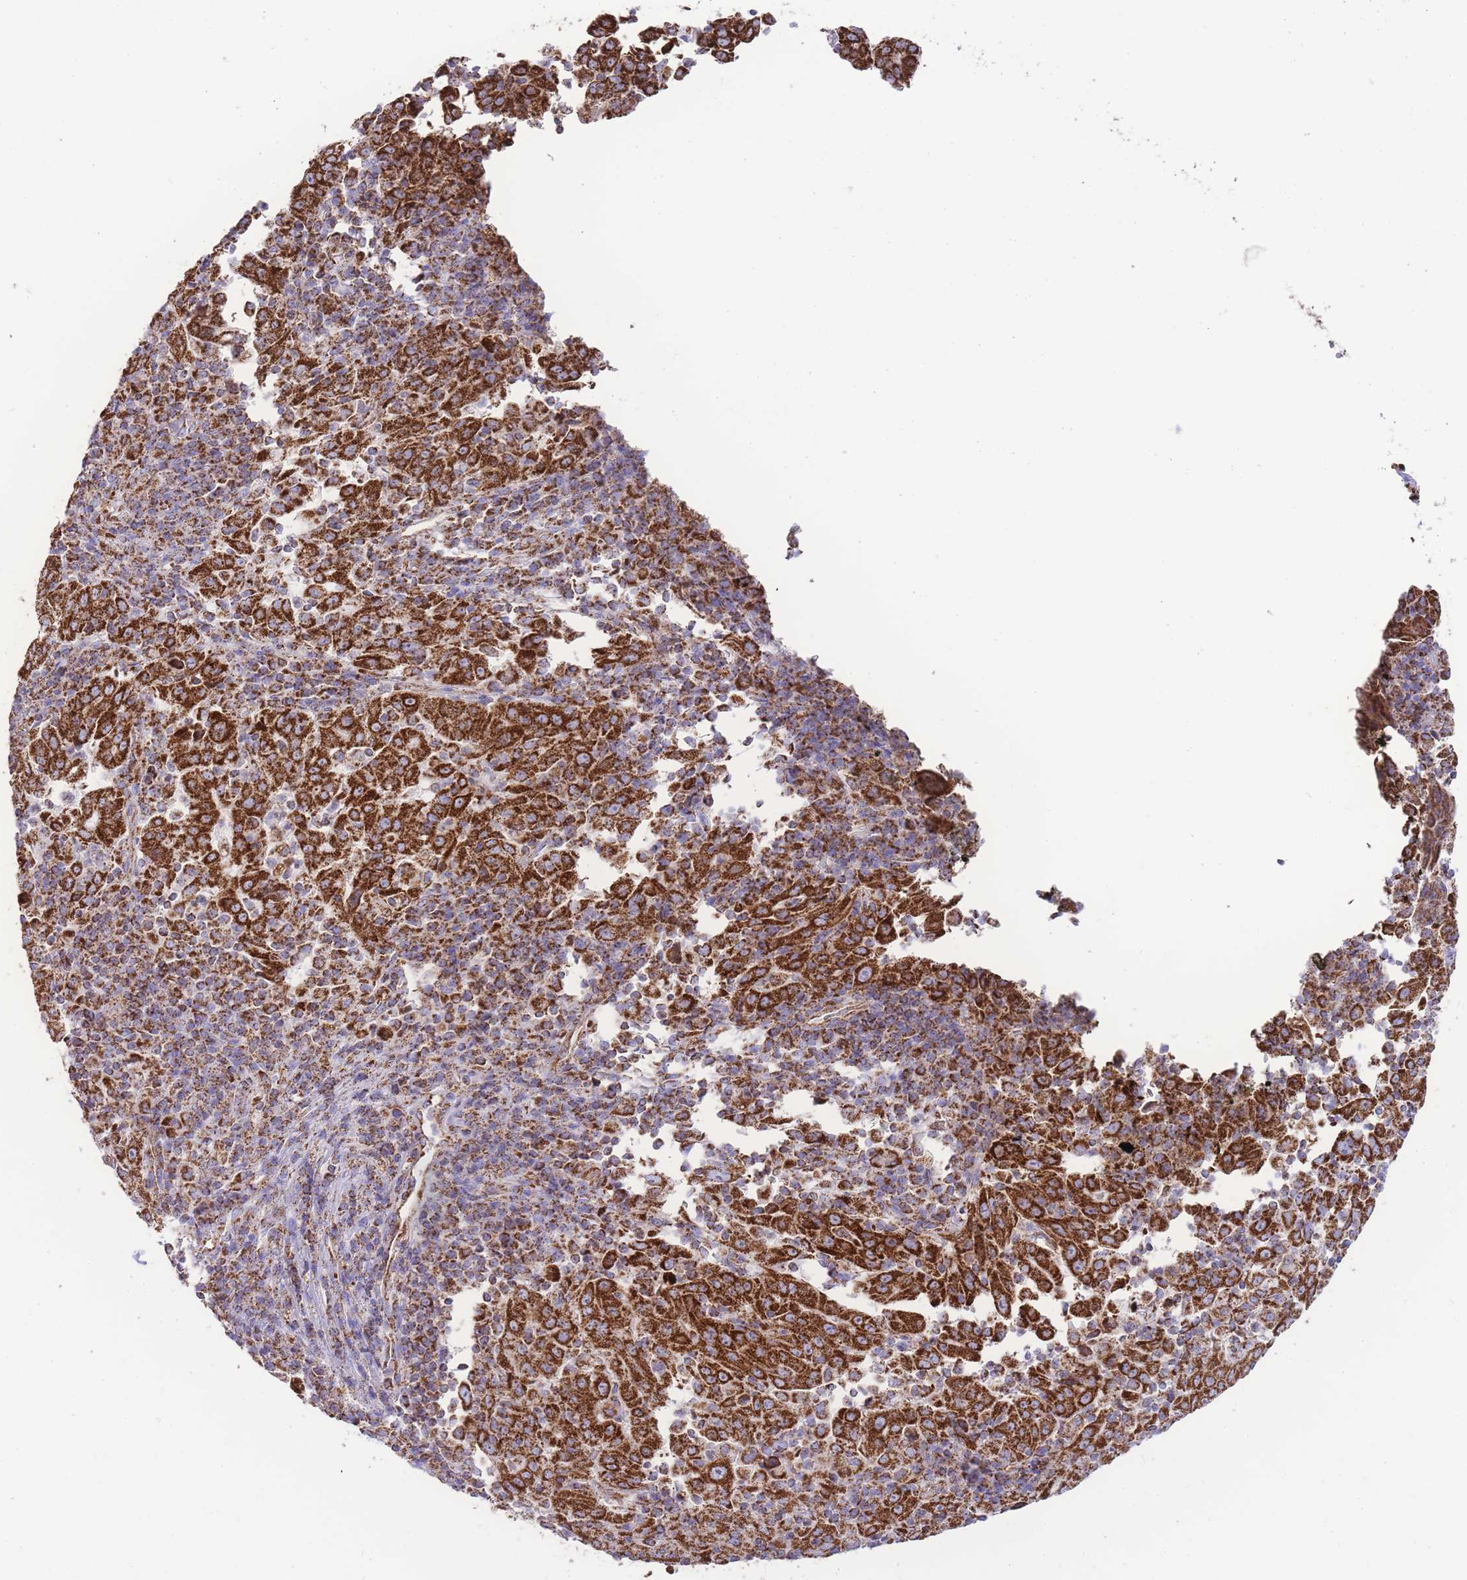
{"staining": {"intensity": "strong", "quantity": ">75%", "location": "cytoplasmic/membranous"}, "tissue": "pancreatic cancer", "cell_type": "Tumor cells", "image_type": "cancer", "snomed": [{"axis": "morphology", "description": "Adenocarcinoma, NOS"}, {"axis": "topography", "description": "Pancreas"}], "caption": "There is high levels of strong cytoplasmic/membranous positivity in tumor cells of pancreatic cancer (adenocarcinoma), as demonstrated by immunohistochemical staining (brown color).", "gene": "GSTM1", "patient": {"sex": "male", "age": 63}}